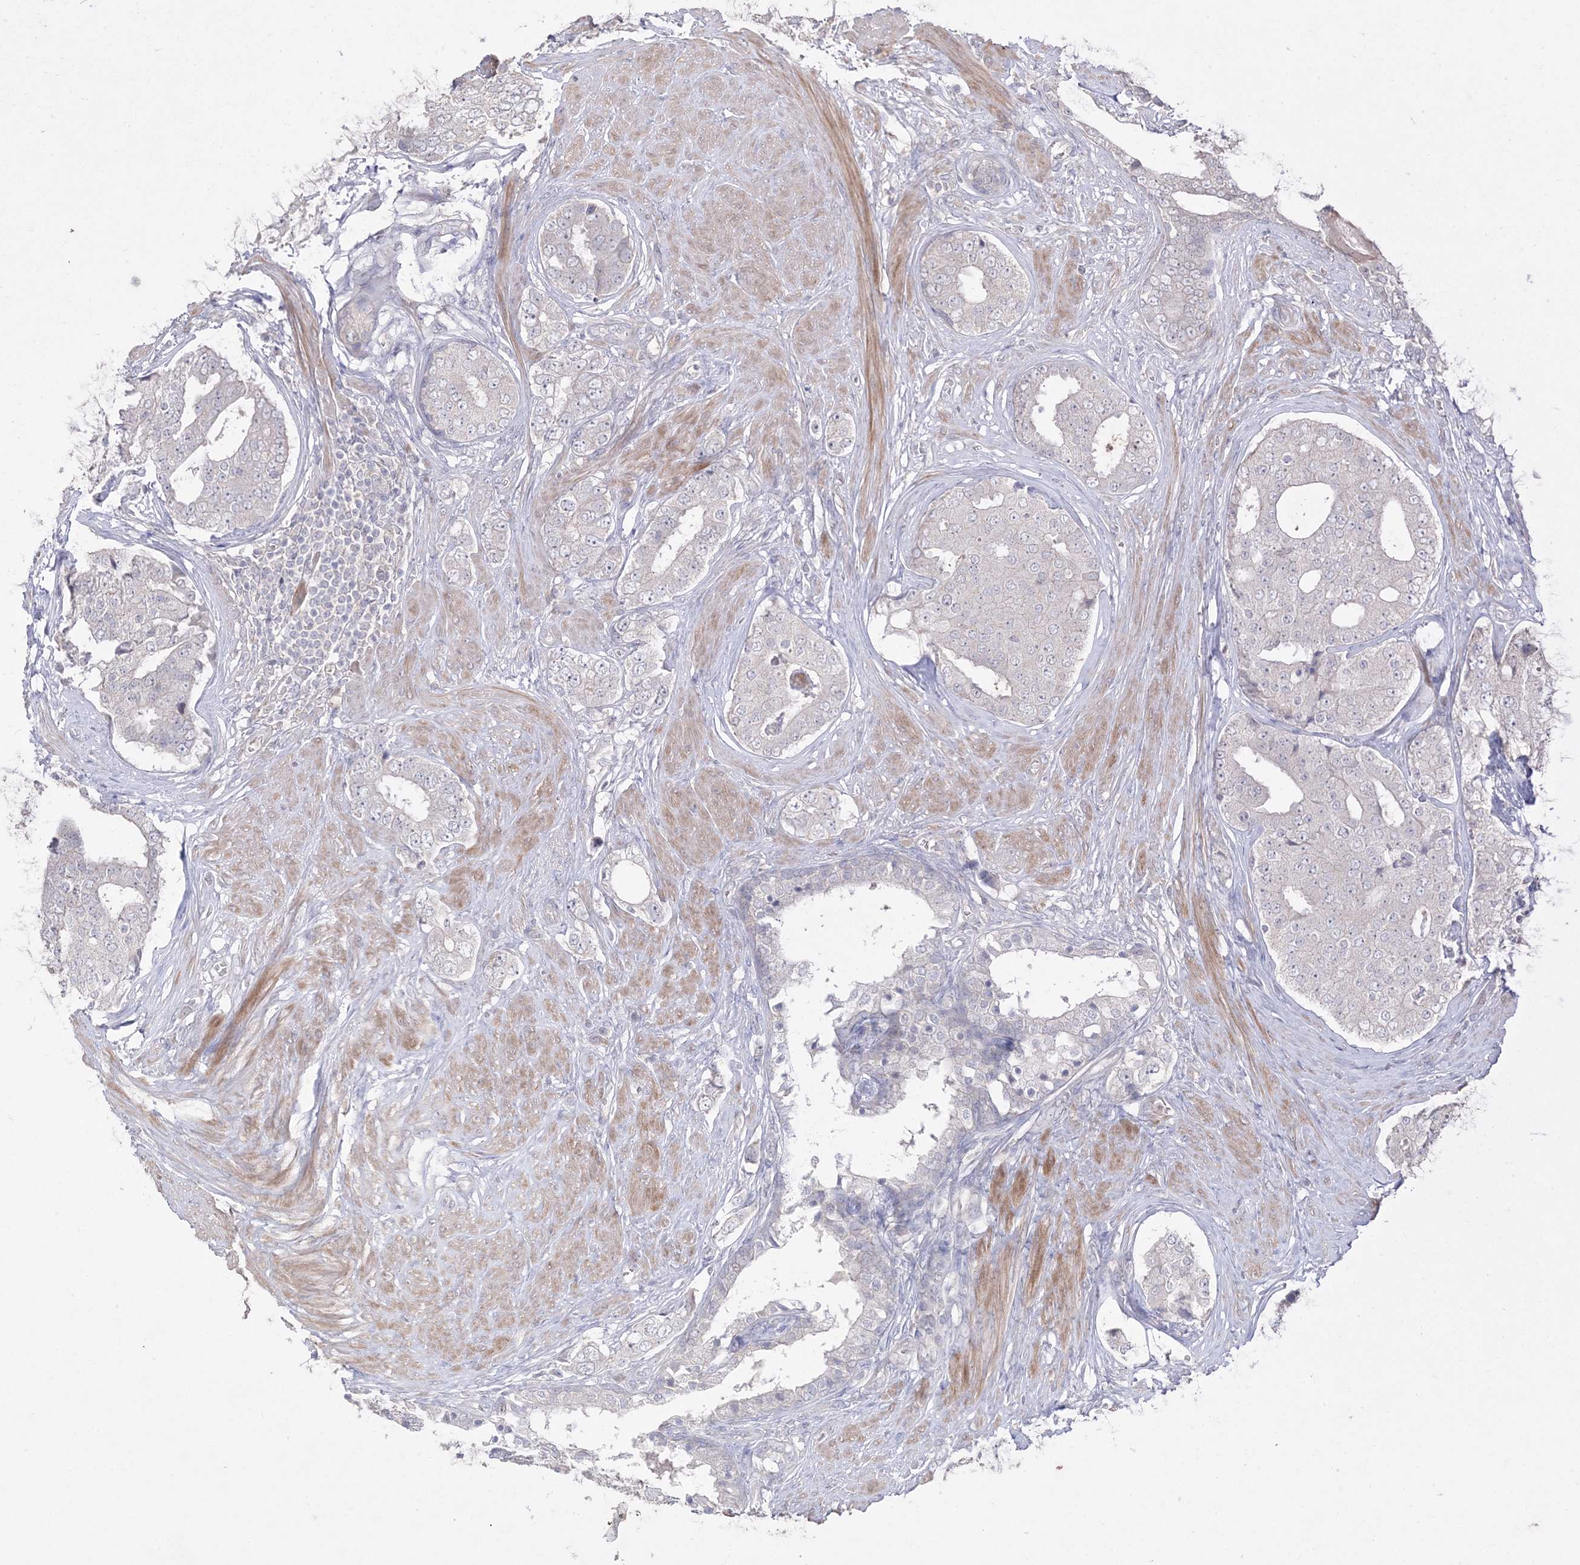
{"staining": {"intensity": "negative", "quantity": "none", "location": "none"}, "tissue": "prostate cancer", "cell_type": "Tumor cells", "image_type": "cancer", "snomed": [{"axis": "morphology", "description": "Adenocarcinoma, High grade"}, {"axis": "topography", "description": "Prostate"}], "caption": "There is no significant staining in tumor cells of high-grade adenocarcinoma (prostate).", "gene": "SH3BP4", "patient": {"sex": "male", "age": 56}}